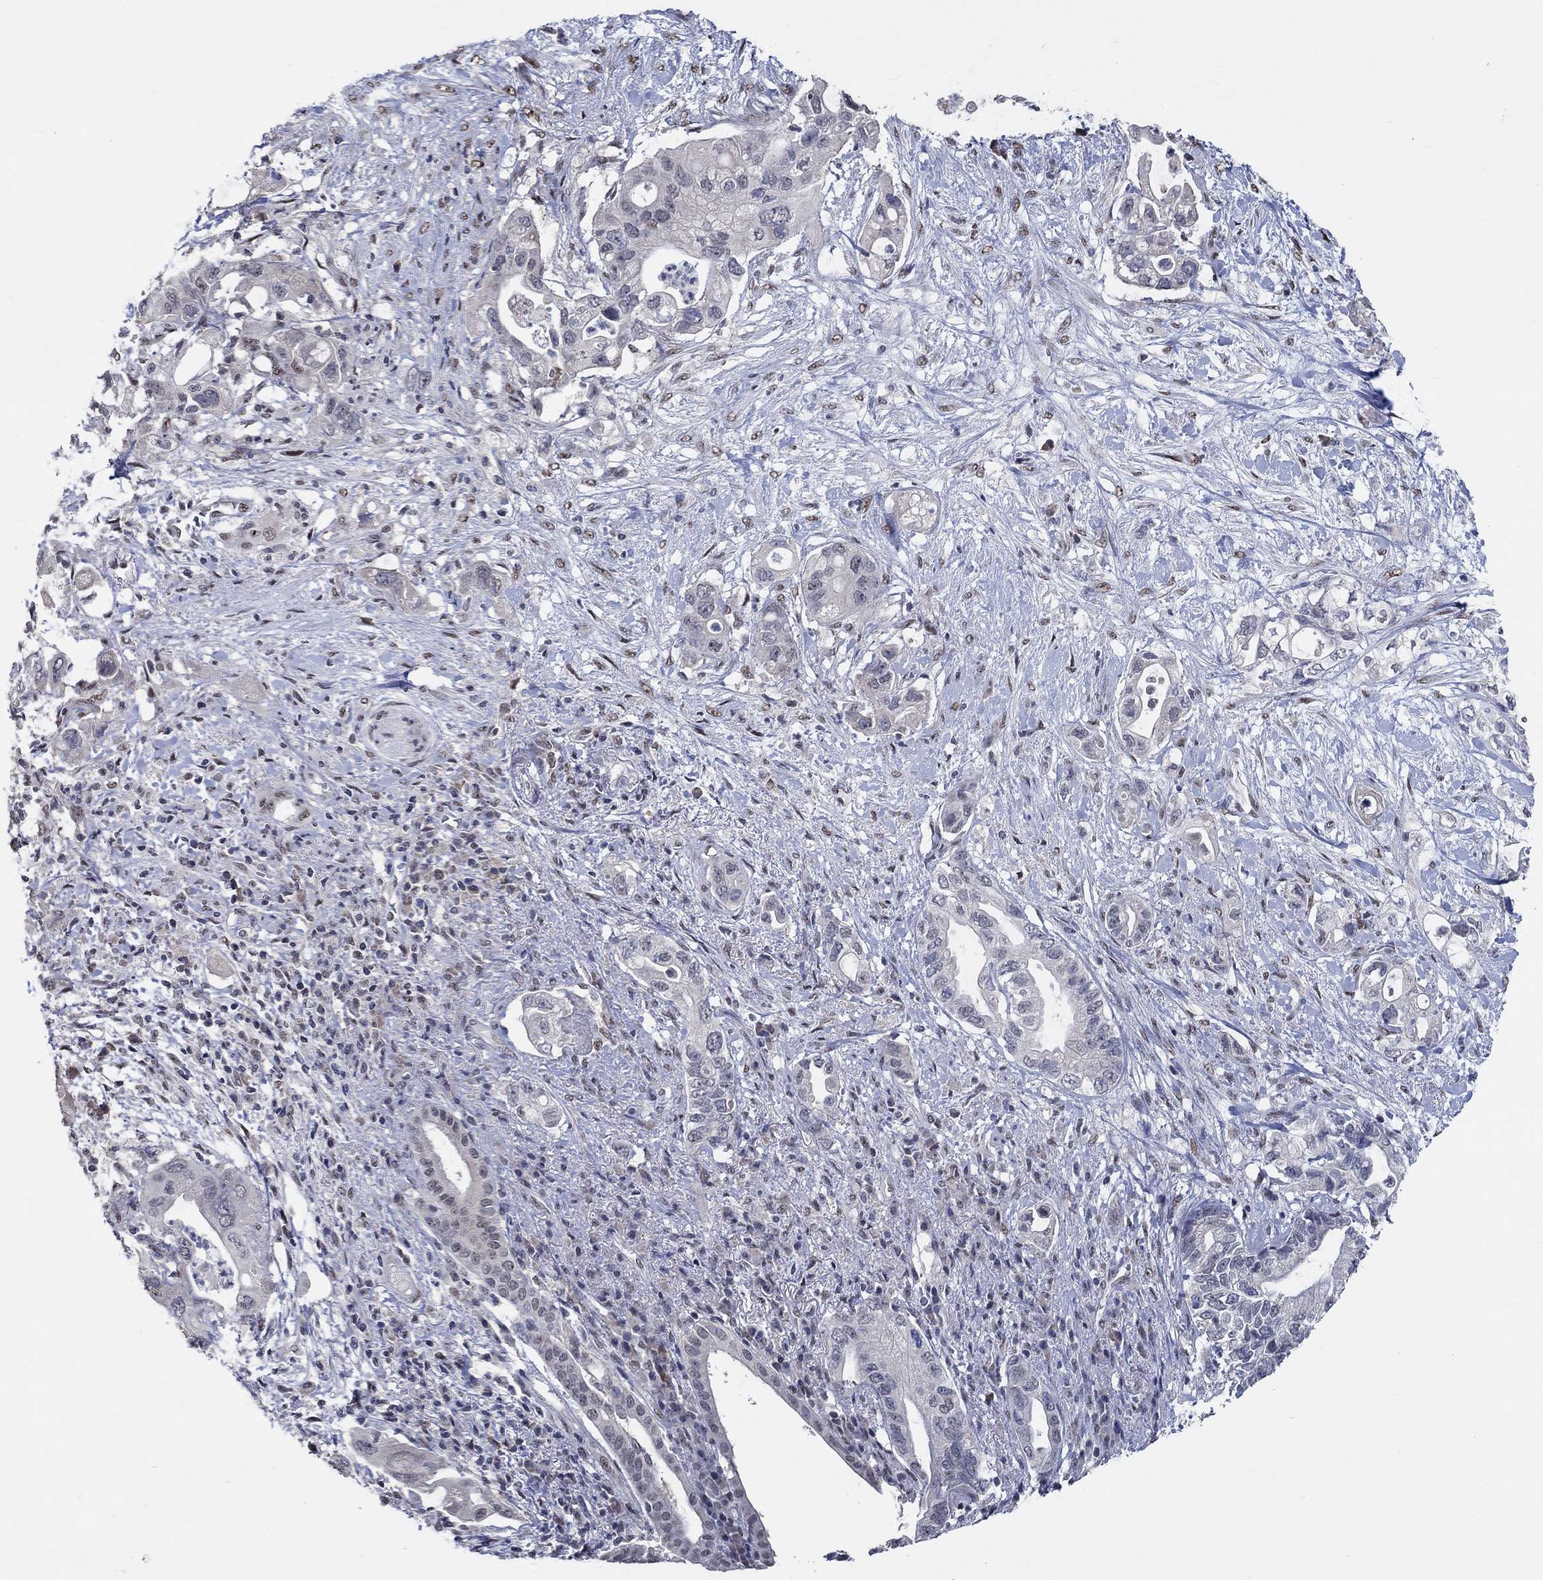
{"staining": {"intensity": "negative", "quantity": "none", "location": "none"}, "tissue": "pancreatic cancer", "cell_type": "Tumor cells", "image_type": "cancer", "snomed": [{"axis": "morphology", "description": "Adenocarcinoma, NOS"}, {"axis": "topography", "description": "Pancreas"}], "caption": "Immunohistochemistry image of human pancreatic cancer (adenocarcinoma) stained for a protein (brown), which displays no expression in tumor cells.", "gene": "HTN1", "patient": {"sex": "female", "age": 72}}